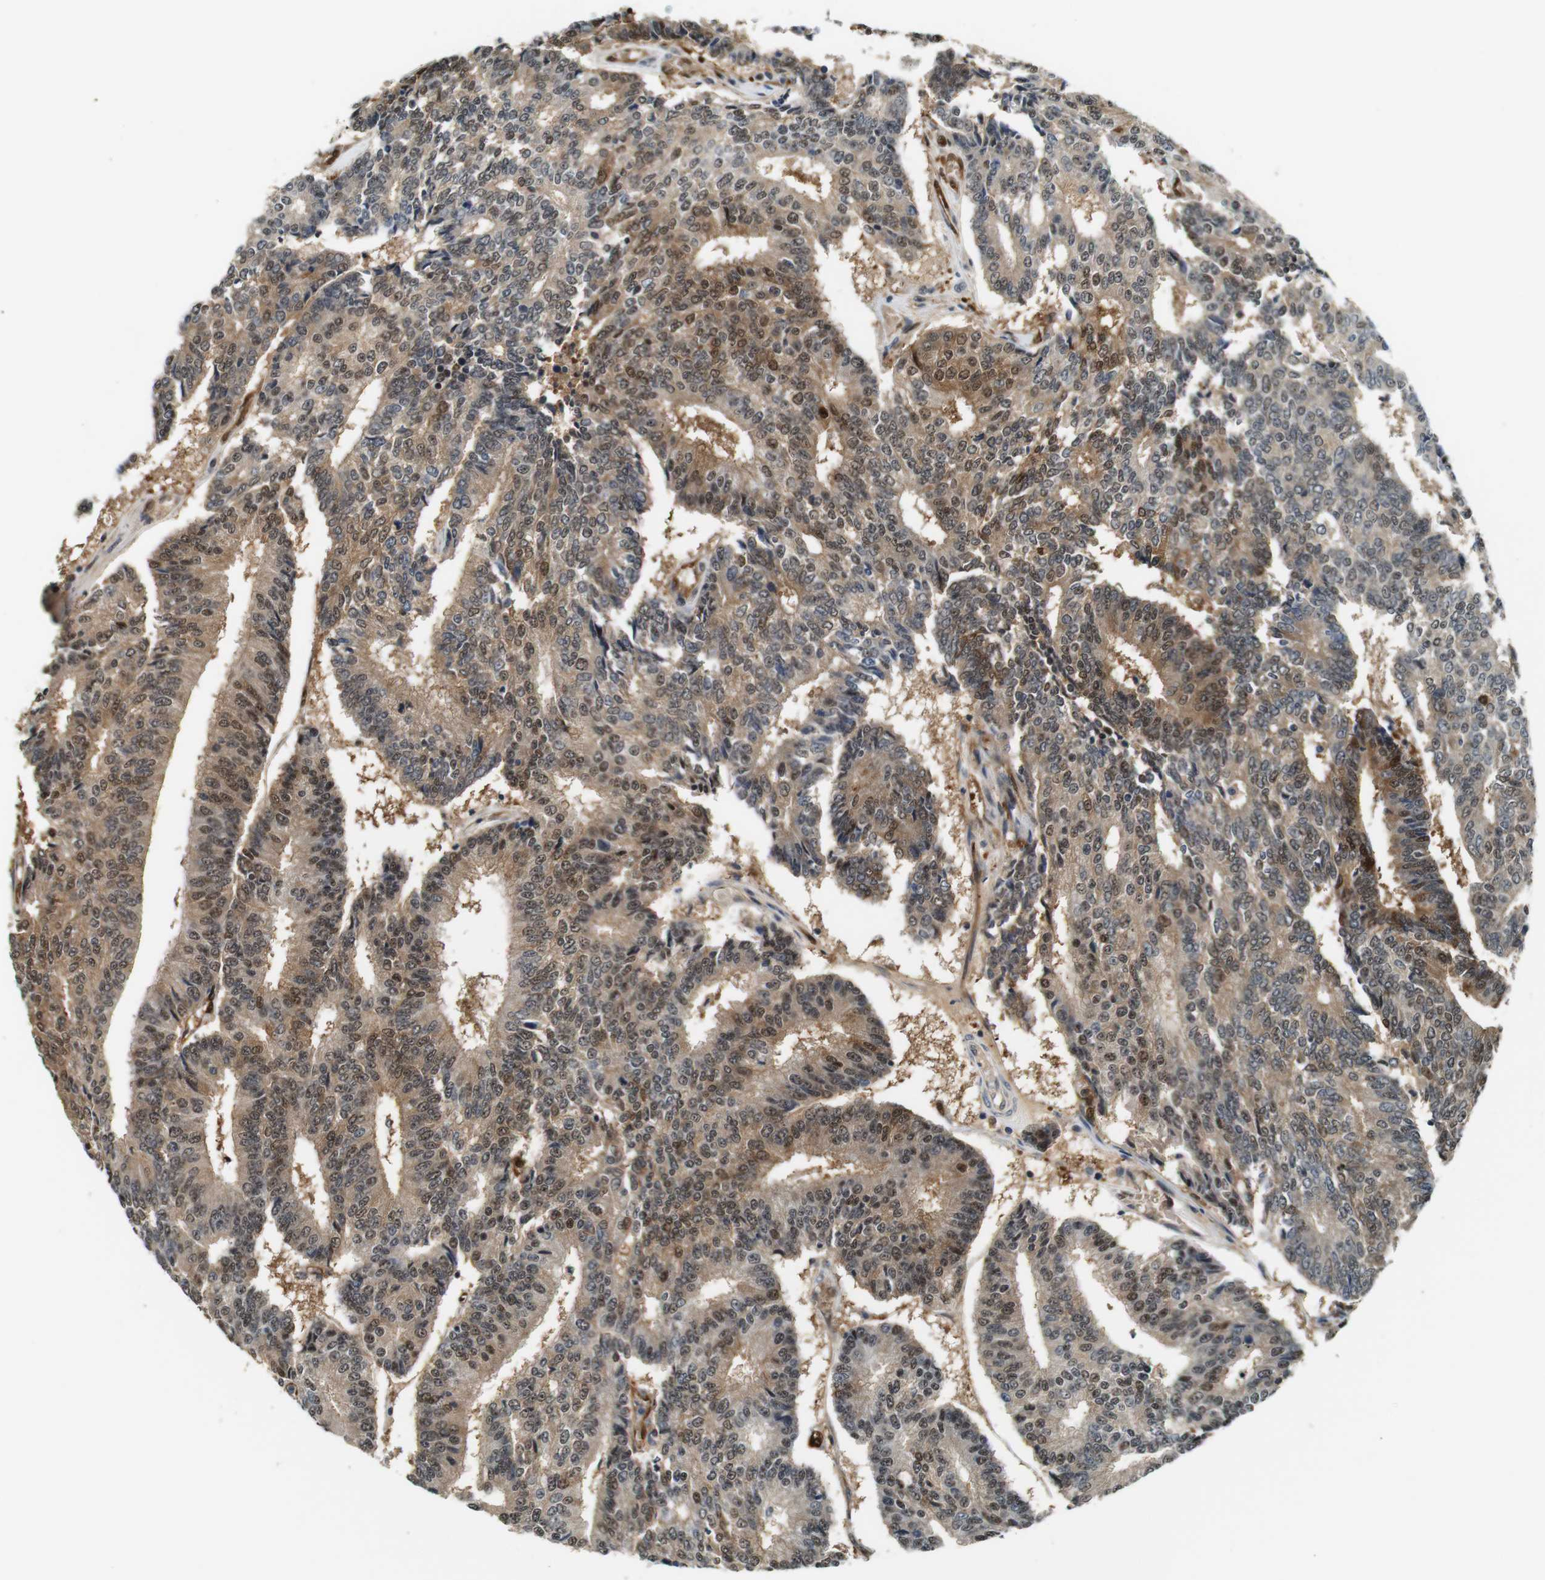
{"staining": {"intensity": "moderate", "quantity": ">75%", "location": "cytoplasmic/membranous,nuclear"}, "tissue": "prostate cancer", "cell_type": "Tumor cells", "image_type": "cancer", "snomed": [{"axis": "morphology", "description": "Normal tissue, NOS"}, {"axis": "morphology", "description": "Adenocarcinoma, High grade"}, {"axis": "topography", "description": "Prostate"}, {"axis": "topography", "description": "Seminal veicle"}], "caption": "An immunohistochemistry photomicrograph of tumor tissue is shown. Protein staining in brown shows moderate cytoplasmic/membranous and nuclear positivity in adenocarcinoma (high-grade) (prostate) within tumor cells. Nuclei are stained in blue.", "gene": "LXN", "patient": {"sex": "male", "age": 55}}